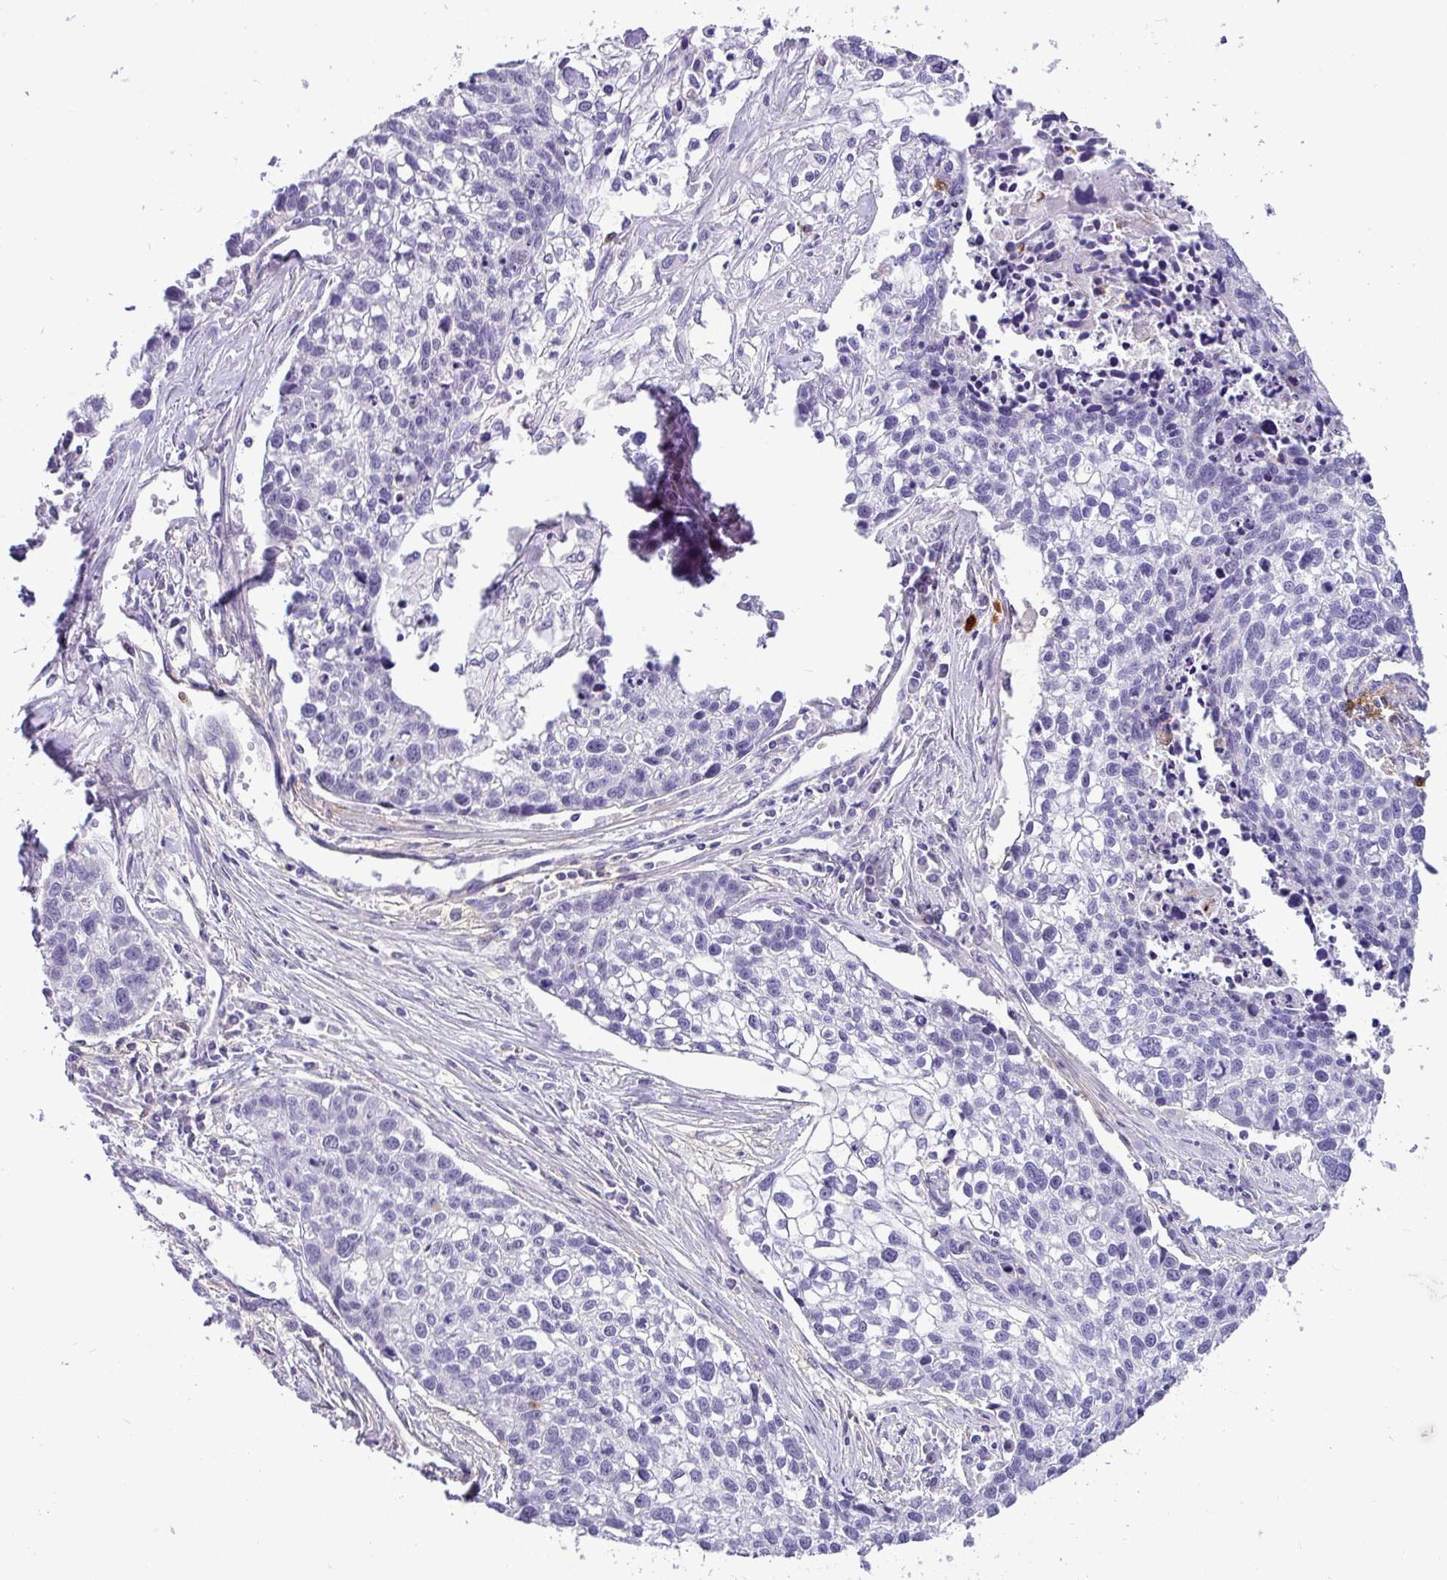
{"staining": {"intensity": "negative", "quantity": "none", "location": "none"}, "tissue": "lung cancer", "cell_type": "Tumor cells", "image_type": "cancer", "snomed": [{"axis": "morphology", "description": "Squamous cell carcinoma, NOS"}, {"axis": "topography", "description": "Lung"}], "caption": "DAB (3,3'-diaminobenzidine) immunohistochemical staining of human squamous cell carcinoma (lung) exhibits no significant staining in tumor cells.", "gene": "SH2D3C", "patient": {"sex": "male", "age": 74}}